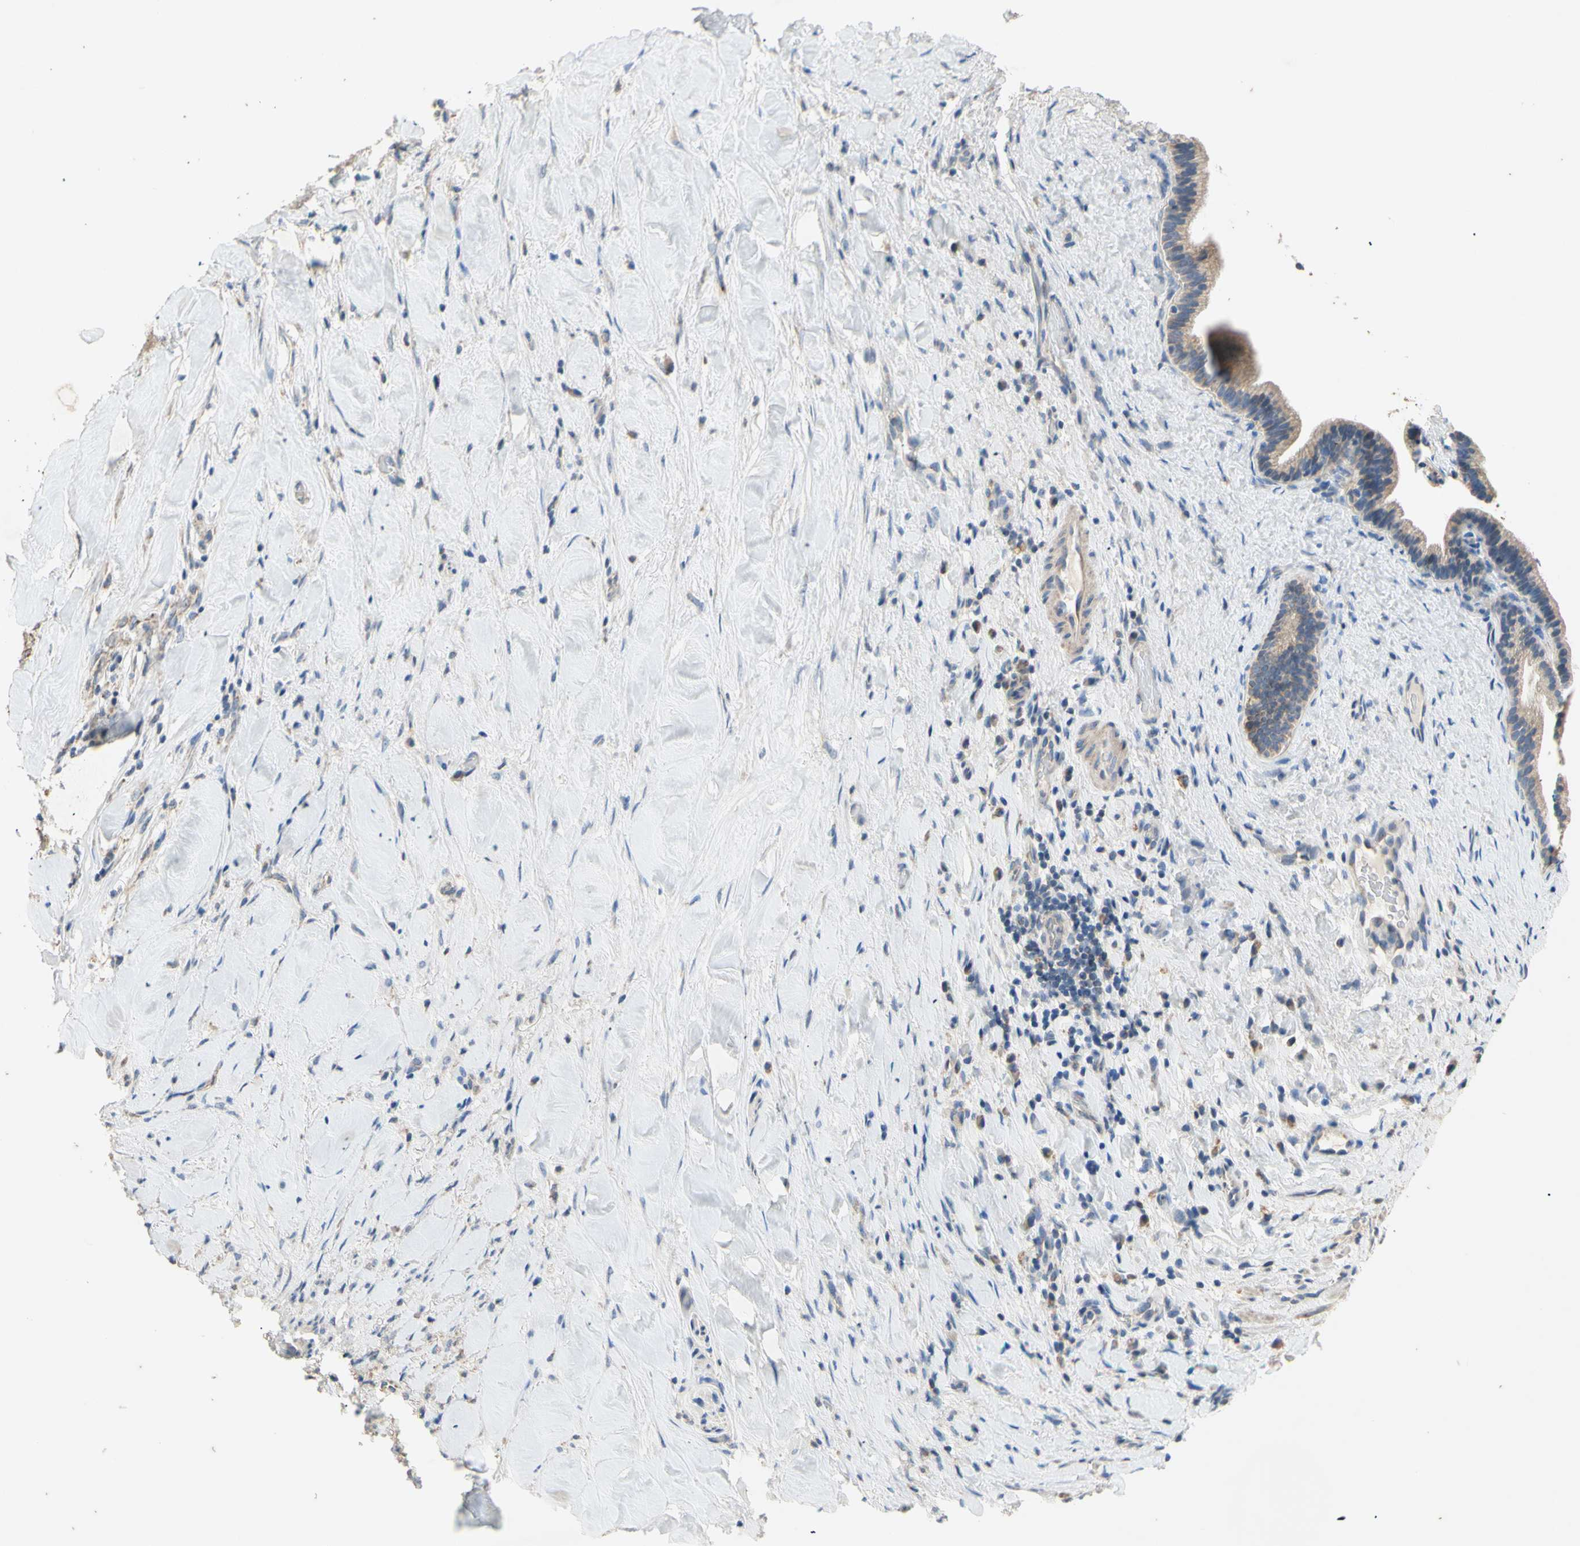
{"staining": {"intensity": "moderate", "quantity": "25%-75%", "location": "cytoplasmic/membranous"}, "tissue": "liver cancer", "cell_type": "Tumor cells", "image_type": "cancer", "snomed": [{"axis": "morphology", "description": "Cholangiocarcinoma"}, {"axis": "topography", "description": "Liver"}], "caption": "Immunohistochemical staining of liver cancer (cholangiocarcinoma) demonstrates medium levels of moderate cytoplasmic/membranous expression in about 25%-75% of tumor cells.", "gene": "PTGIS", "patient": {"sex": "female", "age": 67}}